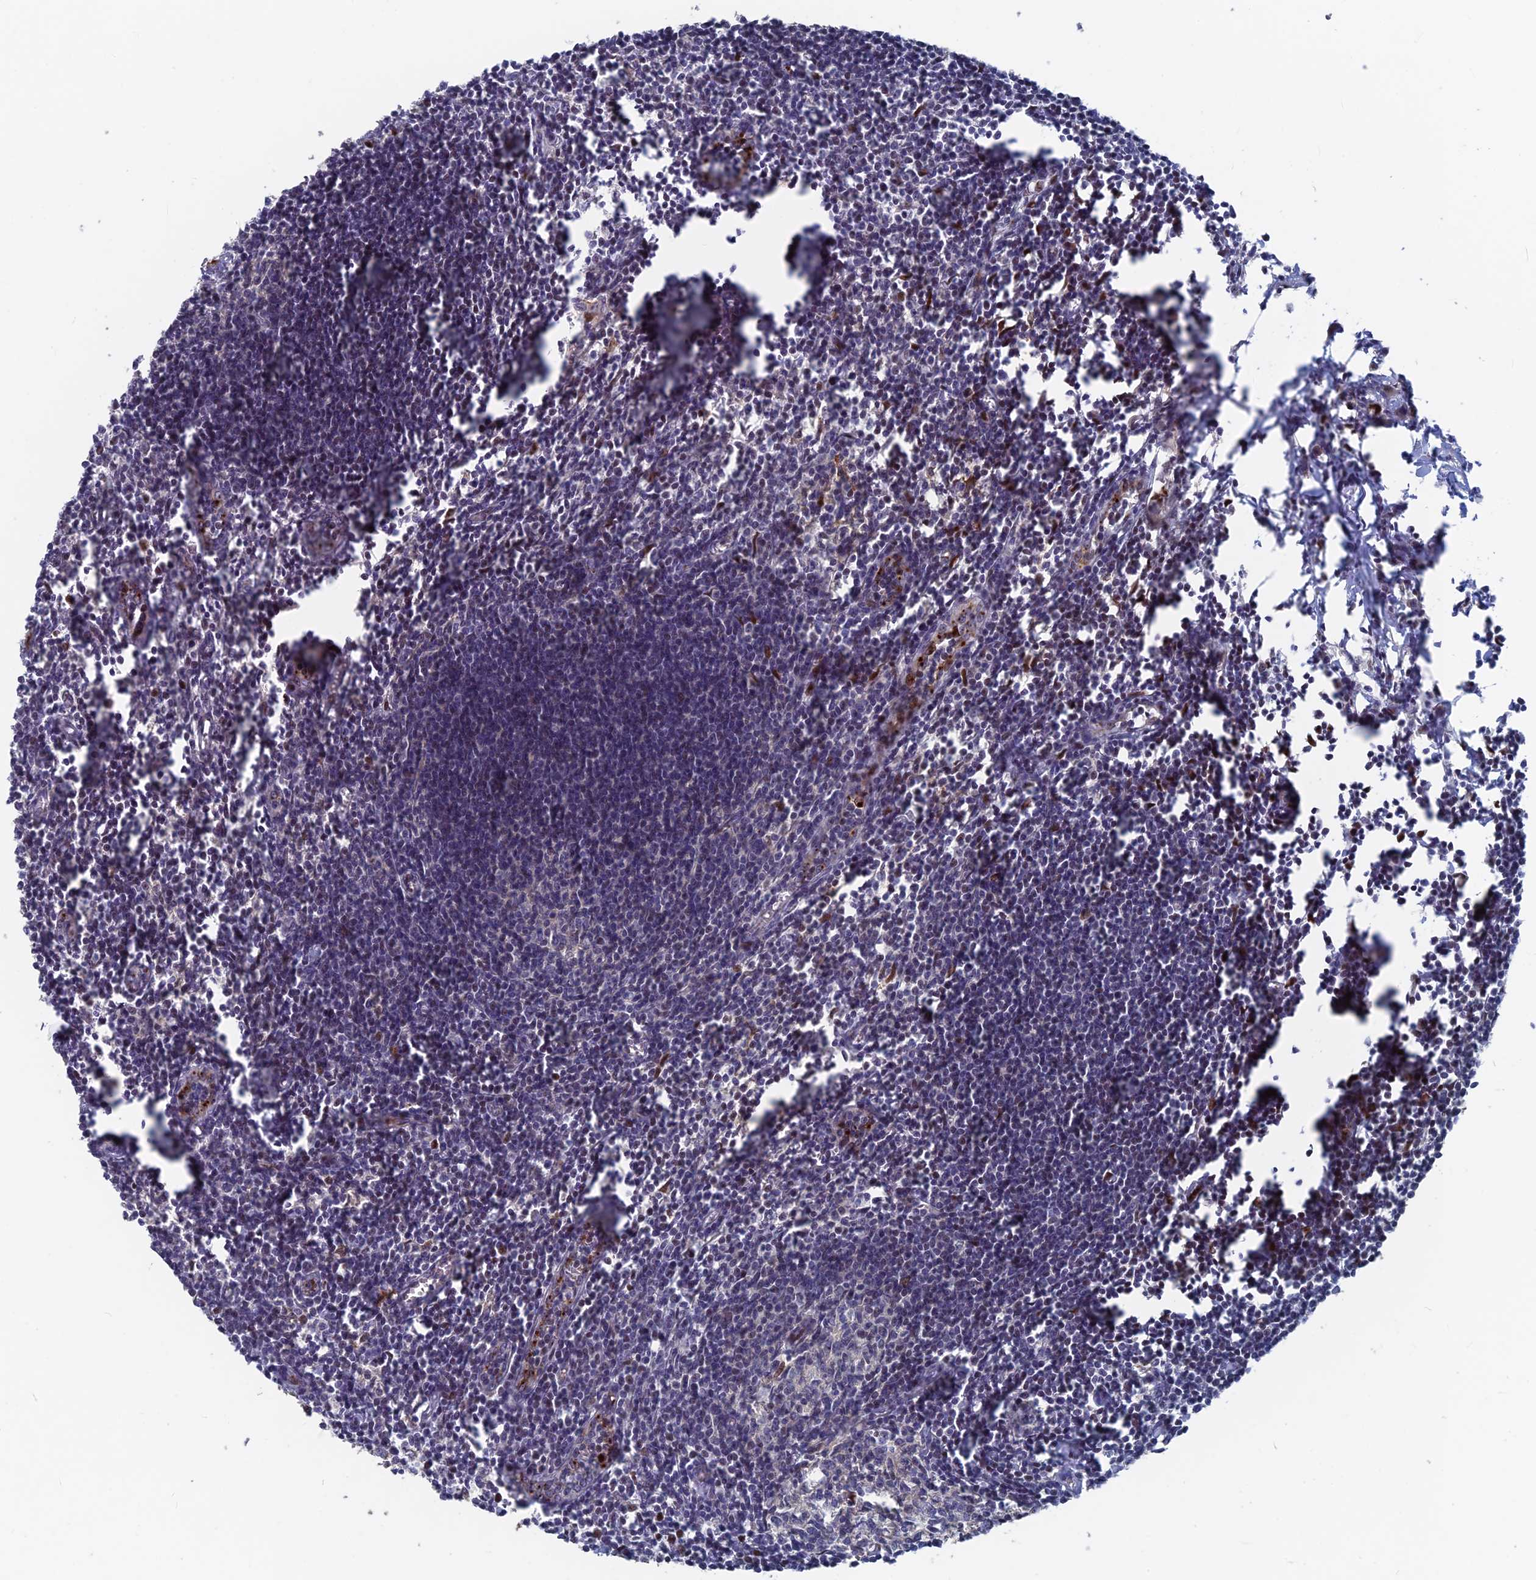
{"staining": {"intensity": "negative", "quantity": "none", "location": "none"}, "tissue": "lymph node", "cell_type": "Germinal center cells", "image_type": "normal", "snomed": [{"axis": "morphology", "description": "Normal tissue, NOS"}, {"axis": "morphology", "description": "Malignant melanoma, Metastatic site"}, {"axis": "topography", "description": "Lymph node"}], "caption": "This is an immunohistochemistry (IHC) micrograph of unremarkable lymph node. There is no expression in germinal center cells.", "gene": "SH3D21", "patient": {"sex": "male", "age": 41}}